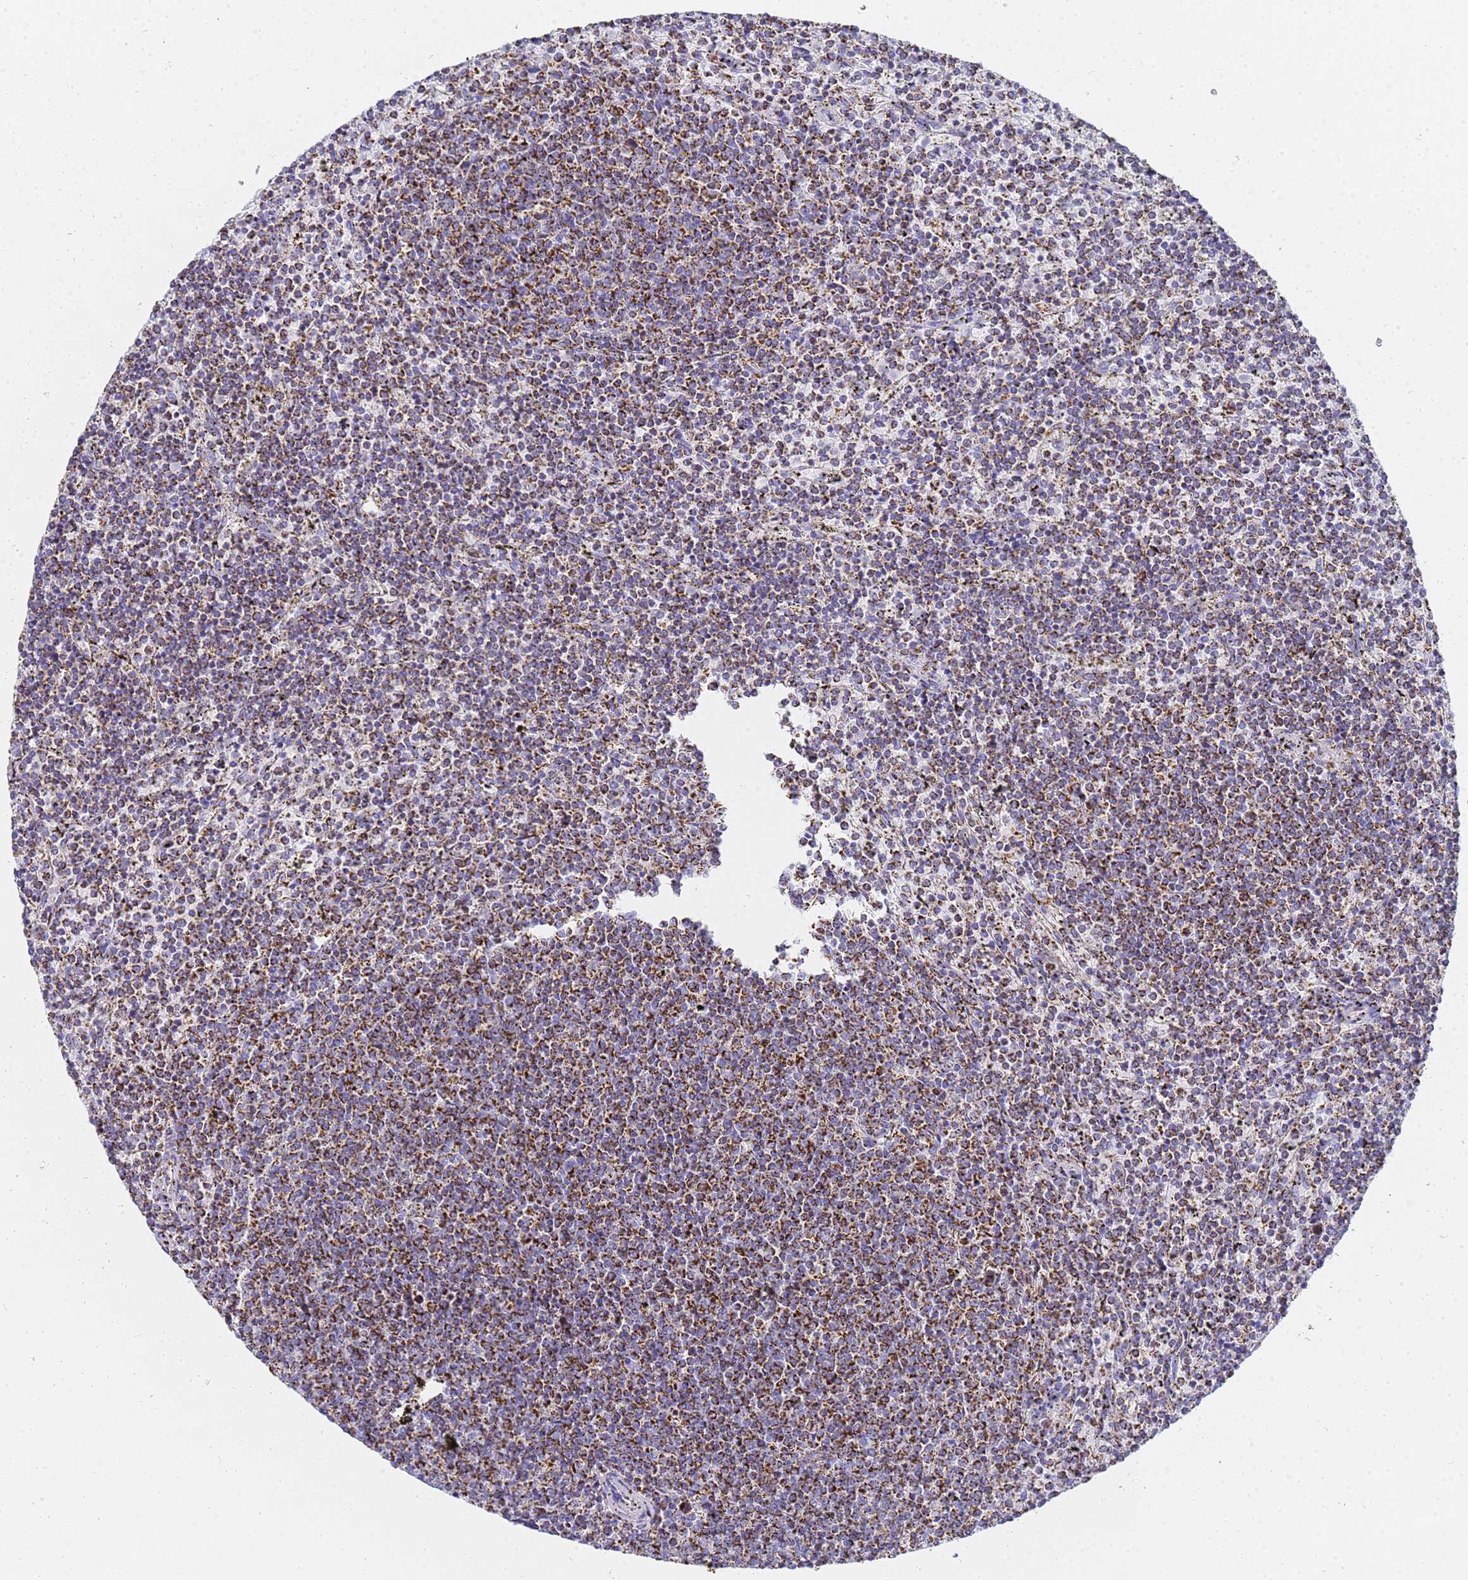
{"staining": {"intensity": "strong", "quantity": ">75%", "location": "cytoplasmic/membranous"}, "tissue": "lymphoma", "cell_type": "Tumor cells", "image_type": "cancer", "snomed": [{"axis": "morphology", "description": "Malignant lymphoma, non-Hodgkin's type, Low grade"}, {"axis": "topography", "description": "Spleen"}], "caption": "About >75% of tumor cells in human low-grade malignant lymphoma, non-Hodgkin's type show strong cytoplasmic/membranous protein positivity as visualized by brown immunohistochemical staining.", "gene": "CNIH4", "patient": {"sex": "female", "age": 50}}